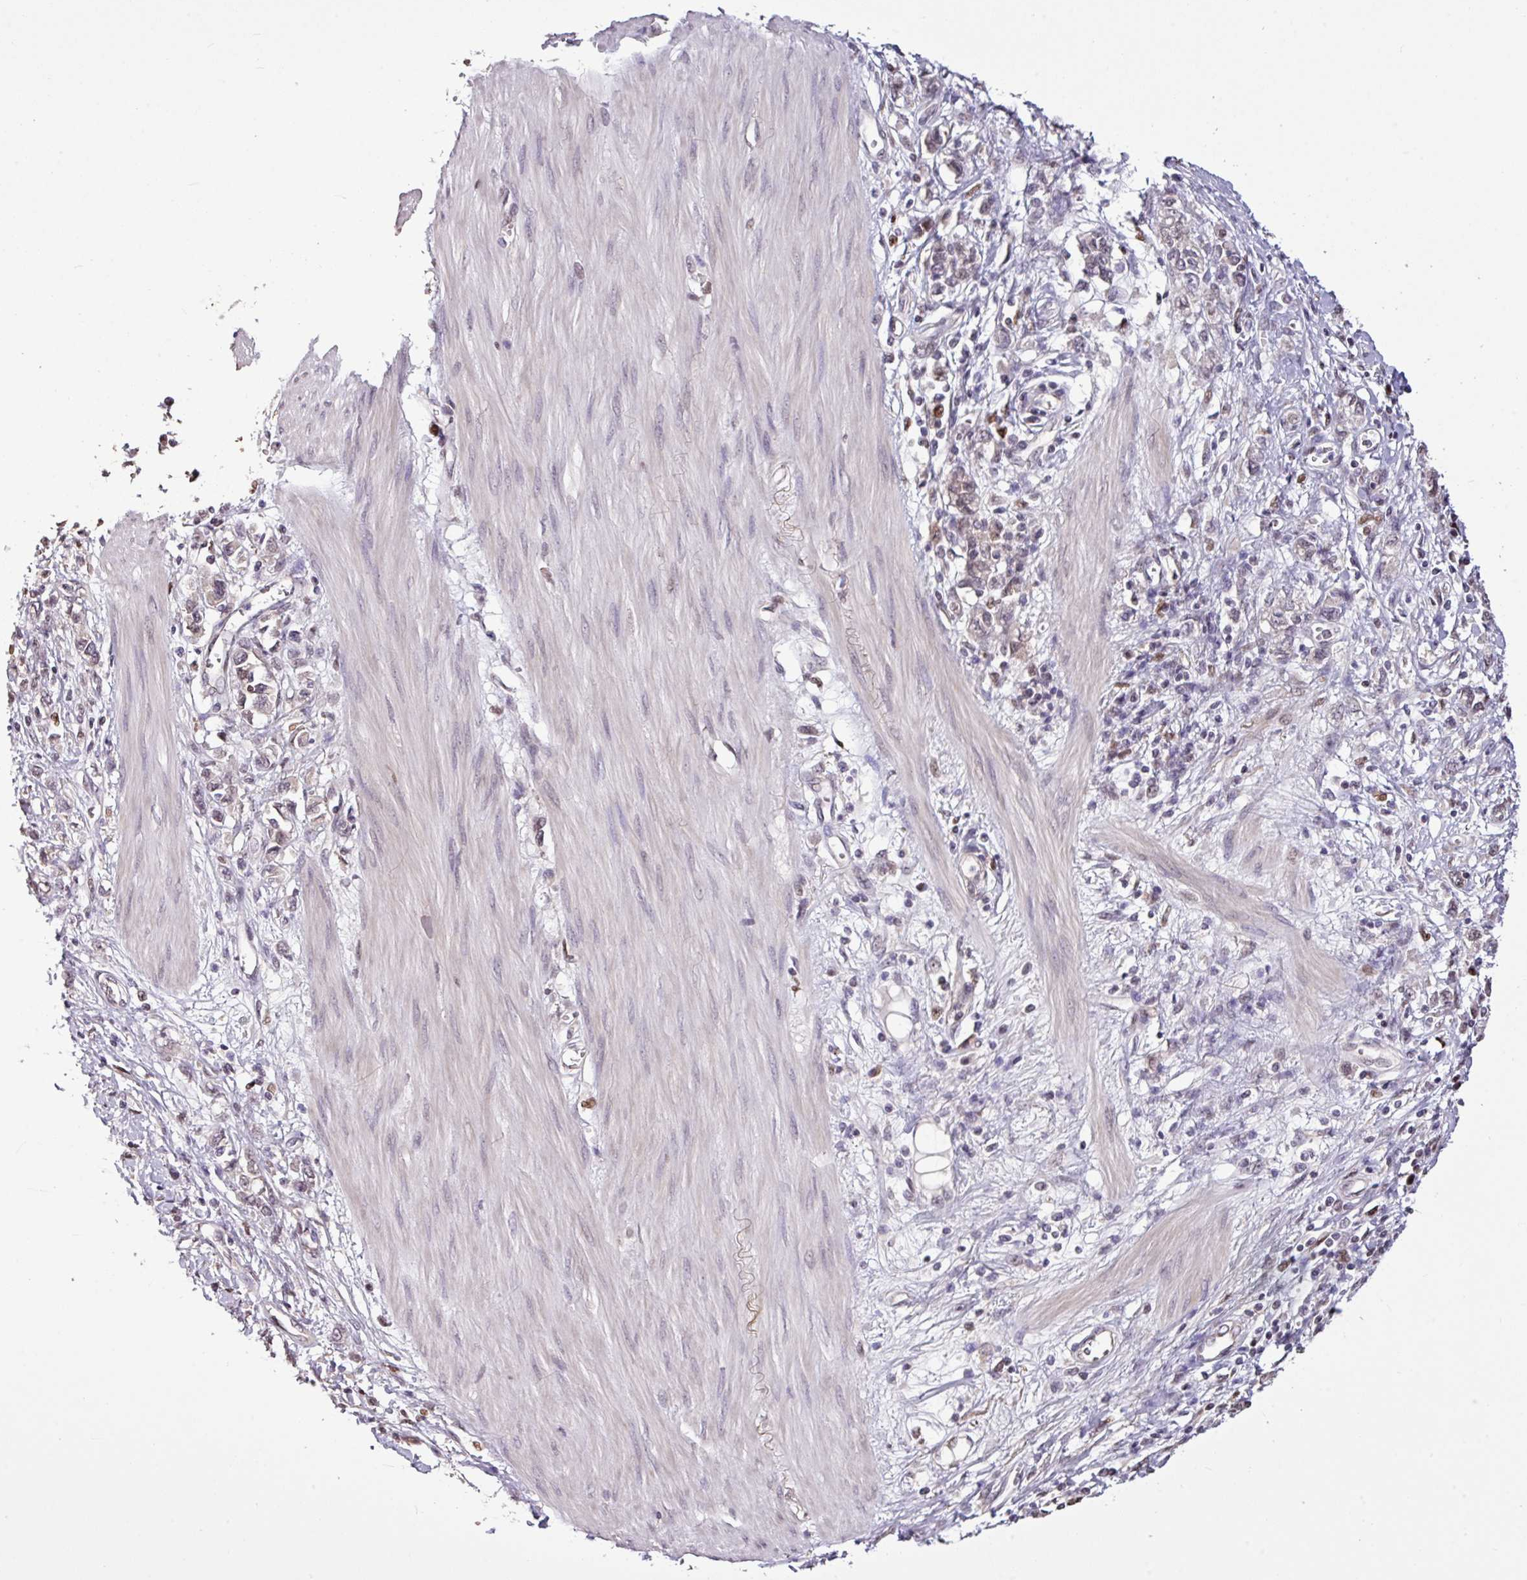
{"staining": {"intensity": "weak", "quantity": "<25%", "location": "nuclear"}, "tissue": "stomach cancer", "cell_type": "Tumor cells", "image_type": "cancer", "snomed": [{"axis": "morphology", "description": "Adenocarcinoma, NOS"}, {"axis": "topography", "description": "Stomach"}], "caption": "Immunohistochemistry (IHC) image of stomach cancer (adenocarcinoma) stained for a protein (brown), which exhibits no staining in tumor cells. Brightfield microscopy of immunohistochemistry (IHC) stained with DAB (3,3'-diaminobenzidine) (brown) and hematoxylin (blue), captured at high magnification.", "gene": "SKIC2", "patient": {"sex": "female", "age": 76}}